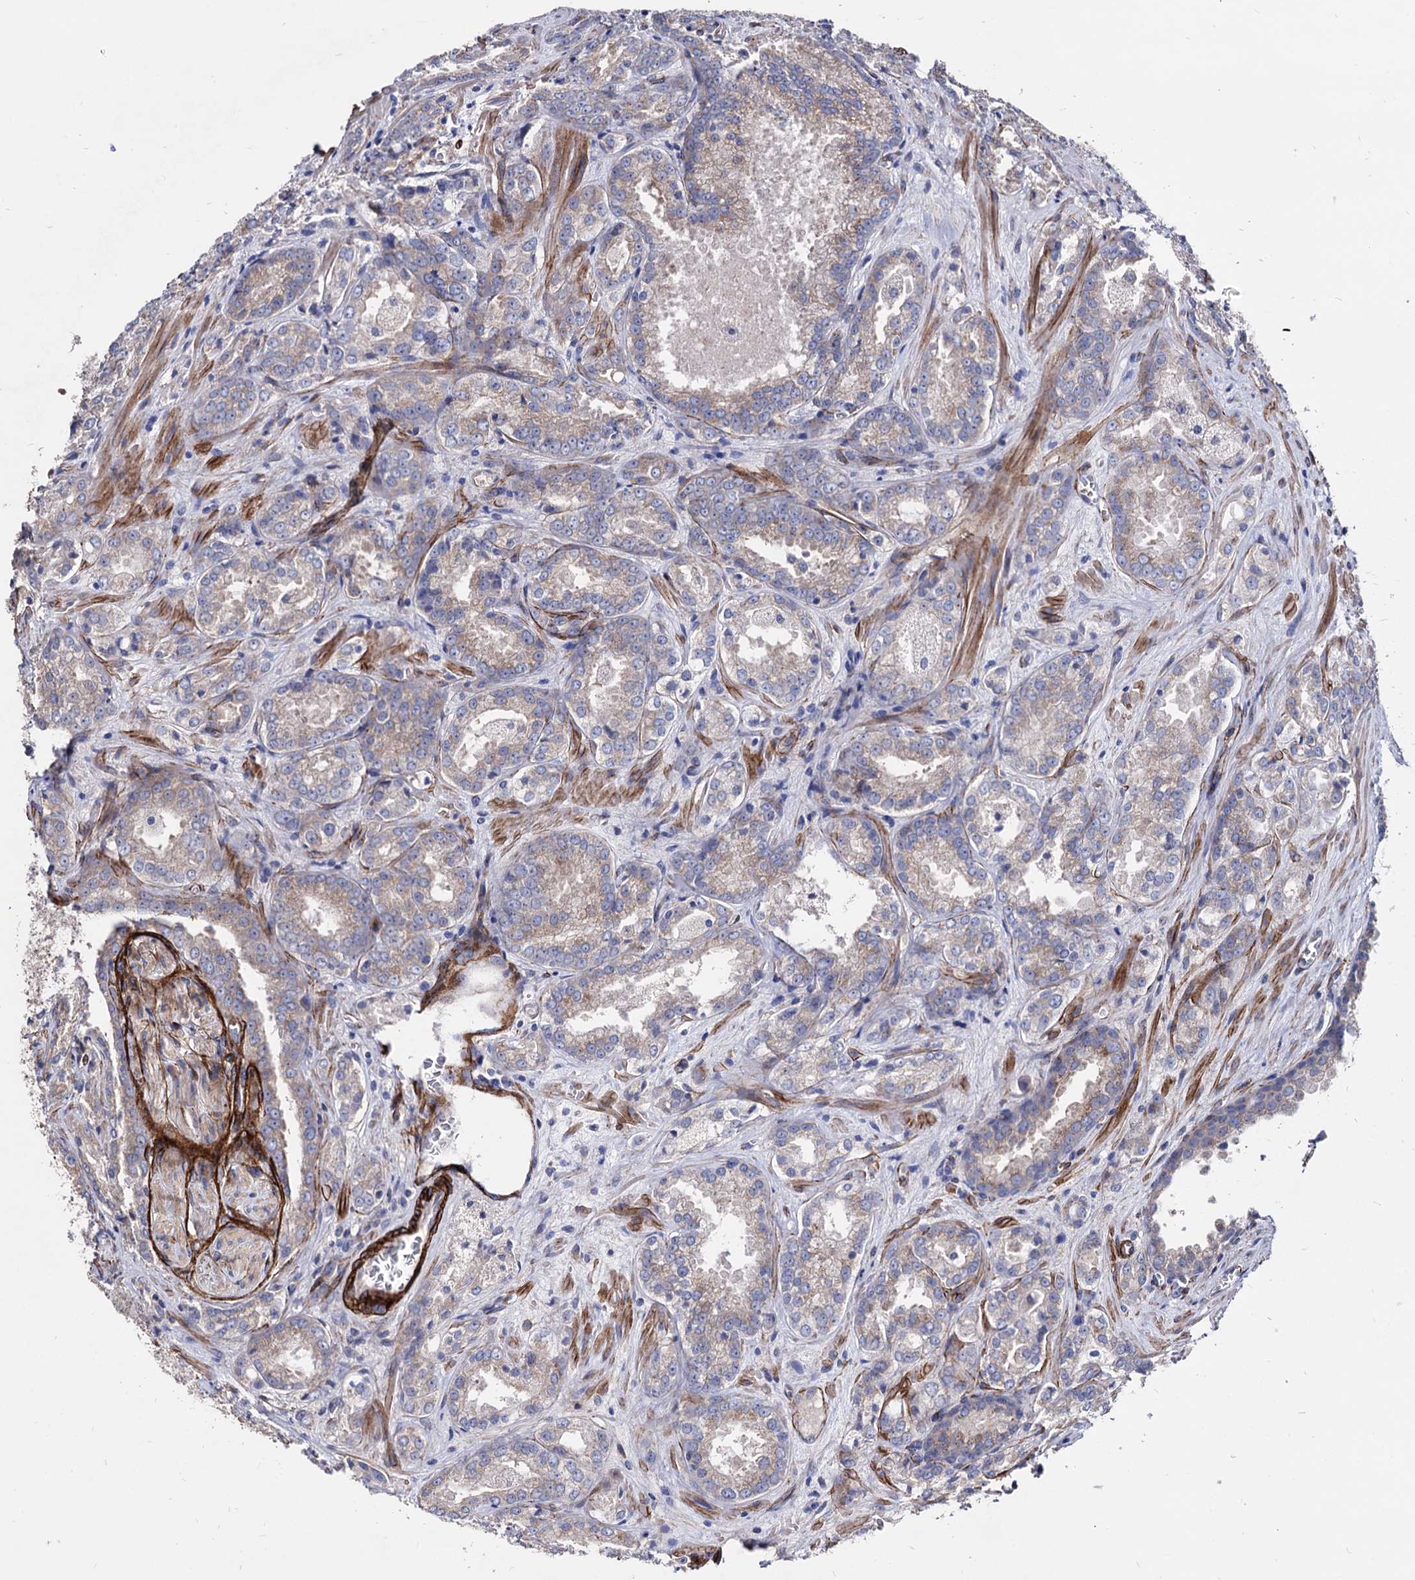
{"staining": {"intensity": "weak", "quantity": "<25%", "location": "cytoplasmic/membranous"}, "tissue": "prostate cancer", "cell_type": "Tumor cells", "image_type": "cancer", "snomed": [{"axis": "morphology", "description": "Adenocarcinoma, Low grade"}, {"axis": "topography", "description": "Prostate"}], "caption": "A high-resolution micrograph shows immunohistochemistry staining of low-grade adenocarcinoma (prostate), which exhibits no significant expression in tumor cells.", "gene": "WDR11", "patient": {"sex": "male", "age": 47}}